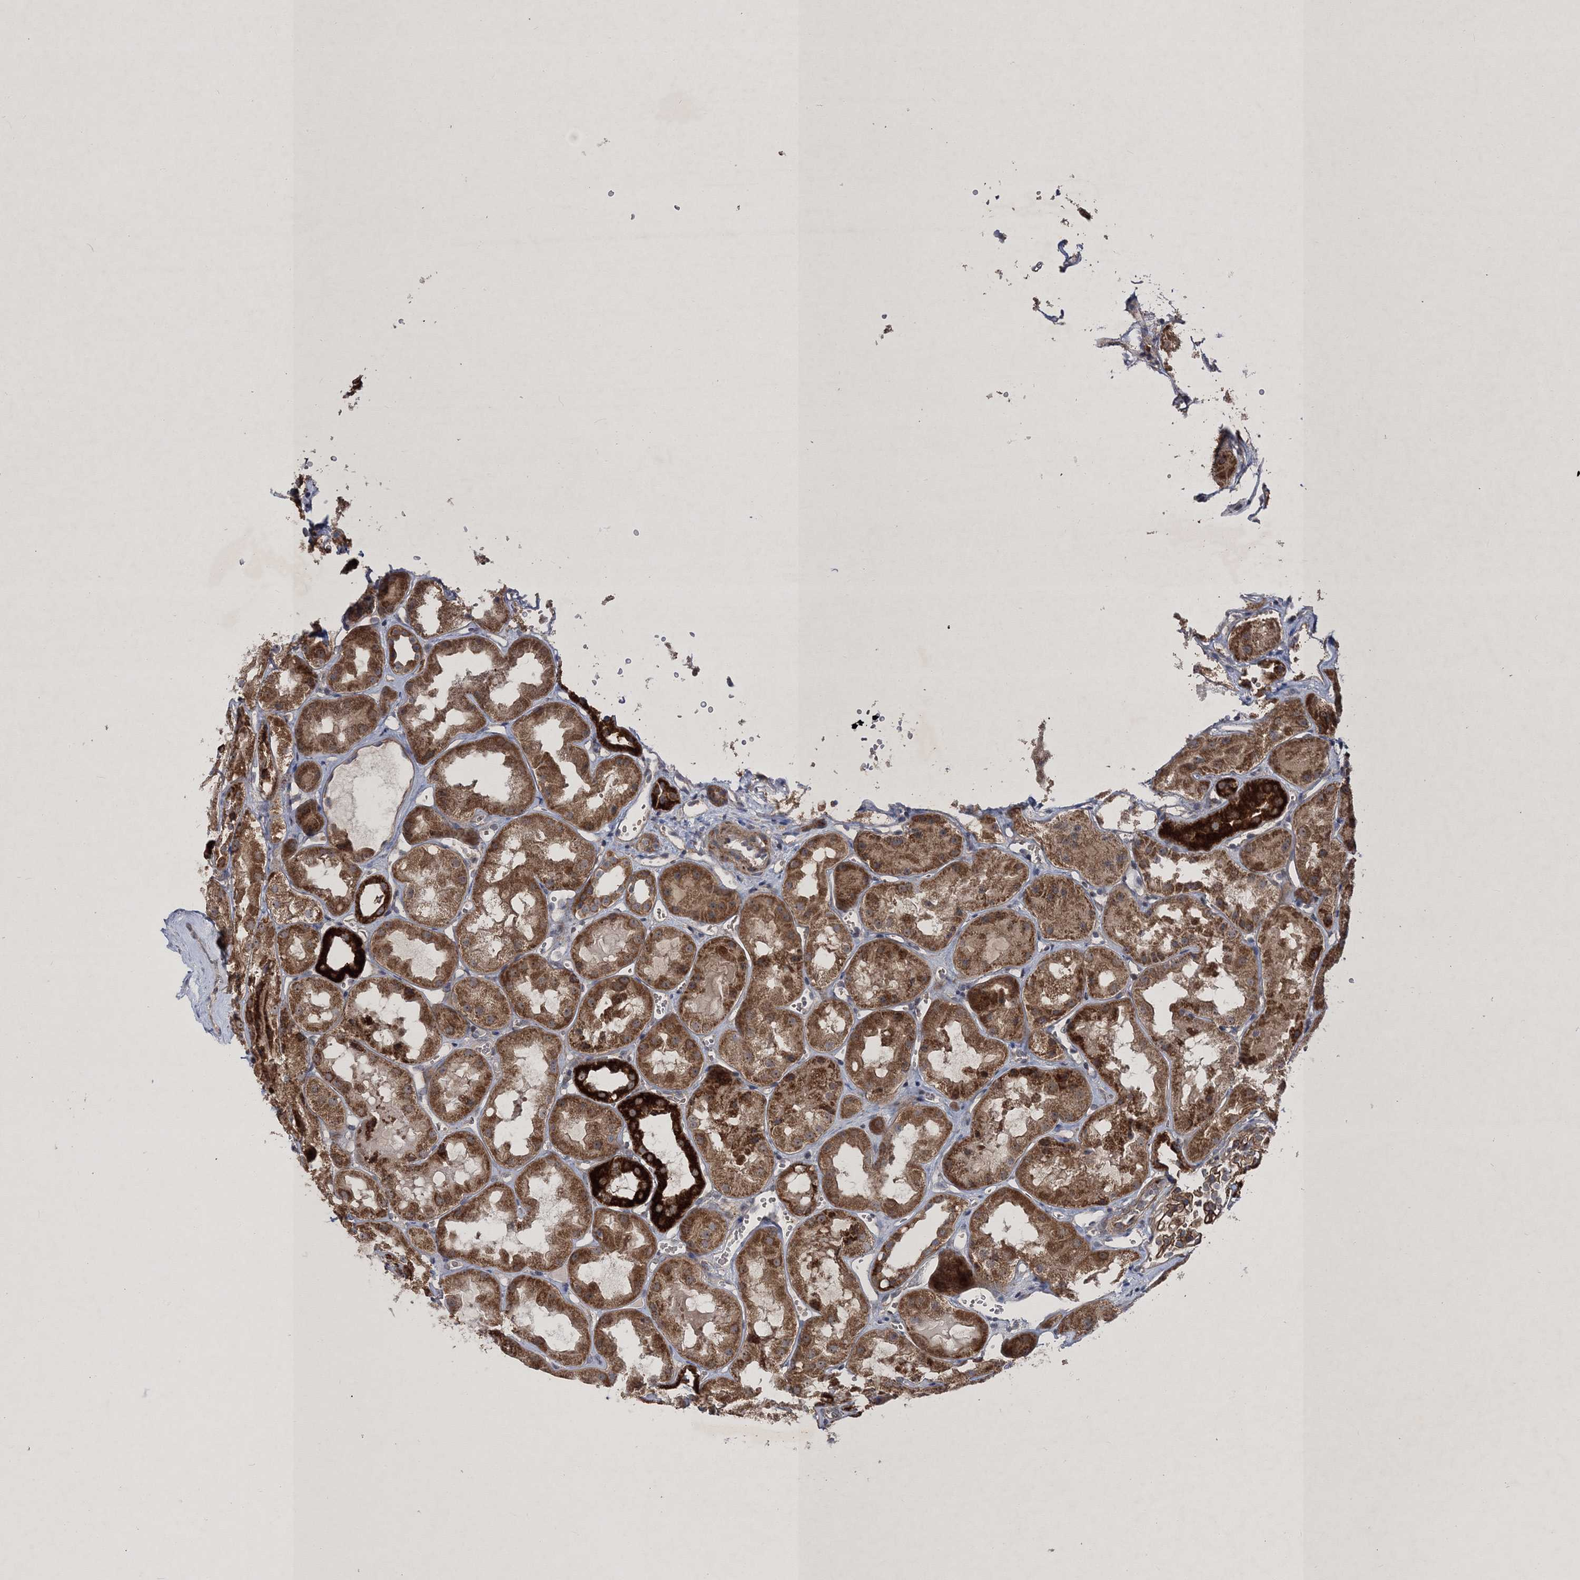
{"staining": {"intensity": "strong", "quantity": ">75%", "location": "cytoplasmic/membranous"}, "tissue": "kidney", "cell_type": "Cells in glomeruli", "image_type": "normal", "snomed": [{"axis": "morphology", "description": "Normal tissue, NOS"}, {"axis": "topography", "description": "Kidney"}], "caption": "Cells in glomeruli demonstrate high levels of strong cytoplasmic/membranous staining in approximately >75% of cells in unremarkable kidney. The protein is shown in brown color, while the nuclei are stained blue.", "gene": "SCRN3", "patient": {"sex": "male", "age": 16}}